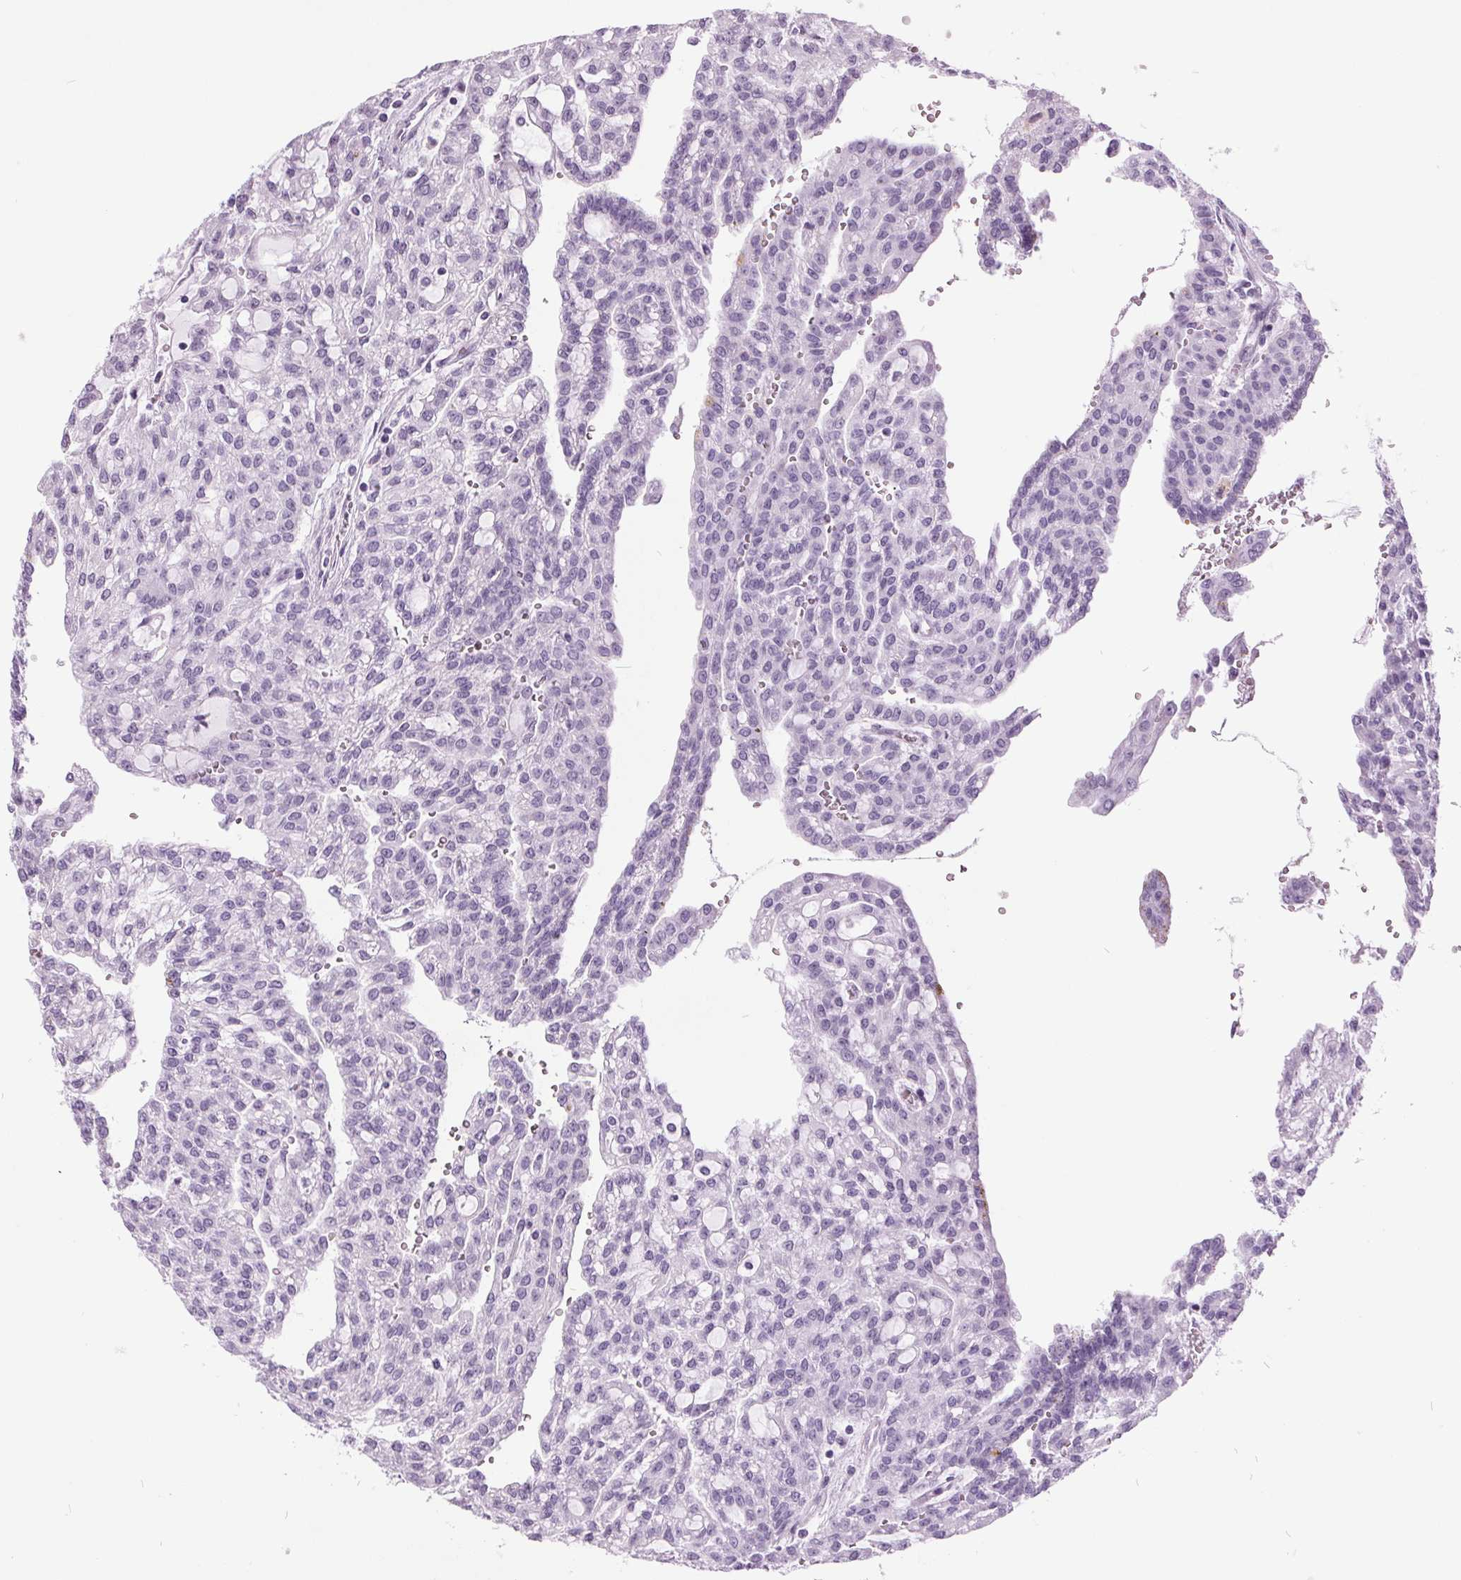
{"staining": {"intensity": "negative", "quantity": "none", "location": "none"}, "tissue": "renal cancer", "cell_type": "Tumor cells", "image_type": "cancer", "snomed": [{"axis": "morphology", "description": "Adenocarcinoma, NOS"}, {"axis": "topography", "description": "Kidney"}], "caption": "Immunohistochemistry (IHC) image of adenocarcinoma (renal) stained for a protein (brown), which shows no expression in tumor cells. The staining is performed using DAB (3,3'-diaminobenzidine) brown chromogen with nuclei counter-stained in using hematoxylin.", "gene": "ODAD2", "patient": {"sex": "male", "age": 63}}